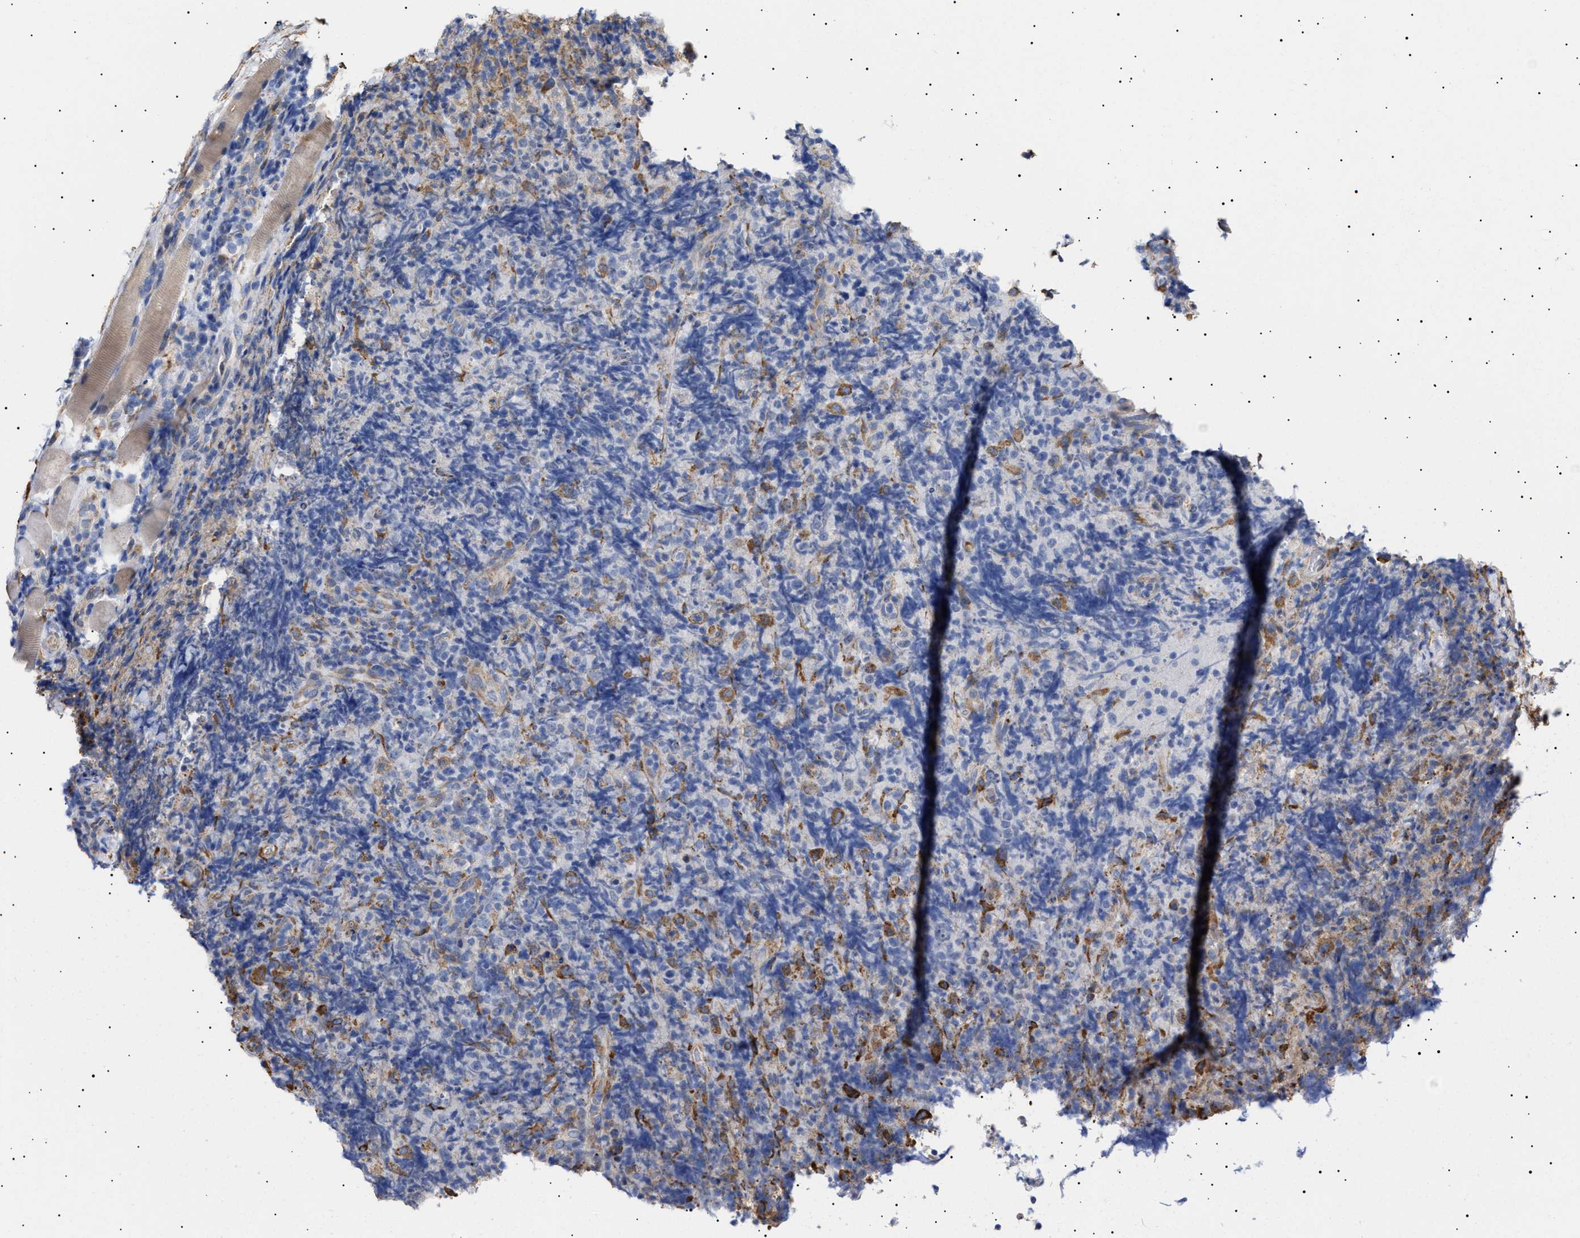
{"staining": {"intensity": "moderate", "quantity": "<25%", "location": "cytoplasmic/membranous"}, "tissue": "lymphoma", "cell_type": "Tumor cells", "image_type": "cancer", "snomed": [{"axis": "morphology", "description": "Malignant lymphoma, non-Hodgkin's type, High grade"}, {"axis": "topography", "description": "Tonsil"}], "caption": "The micrograph shows immunohistochemical staining of malignant lymphoma, non-Hodgkin's type (high-grade). There is moderate cytoplasmic/membranous expression is appreciated in approximately <25% of tumor cells. (Stains: DAB (3,3'-diaminobenzidine) in brown, nuclei in blue, Microscopy: brightfield microscopy at high magnification).", "gene": "ERCC6L2", "patient": {"sex": "female", "age": 36}}